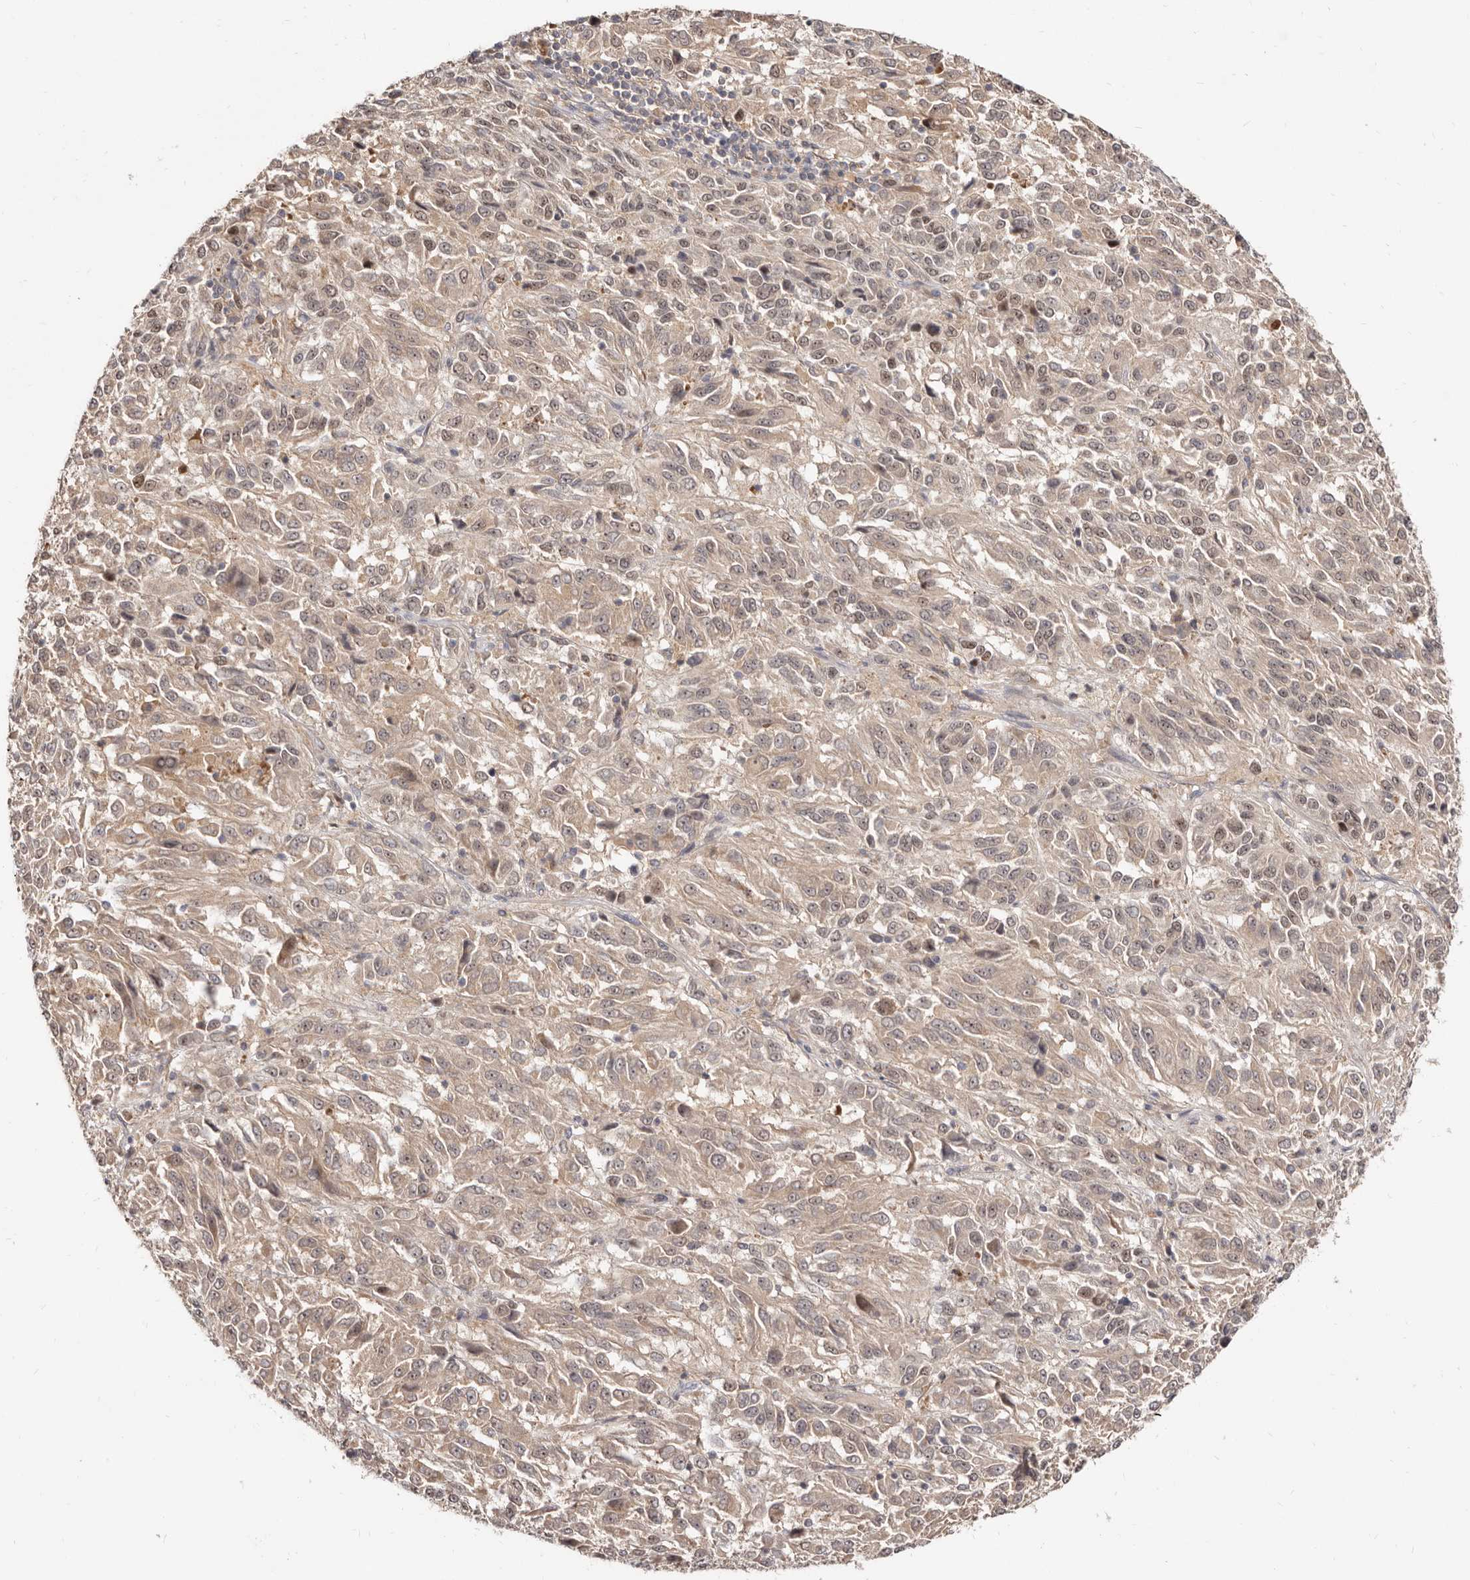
{"staining": {"intensity": "weak", "quantity": ">75%", "location": "cytoplasmic/membranous,nuclear"}, "tissue": "melanoma", "cell_type": "Tumor cells", "image_type": "cancer", "snomed": [{"axis": "morphology", "description": "Malignant melanoma, Metastatic site"}, {"axis": "topography", "description": "Lung"}], "caption": "Weak cytoplasmic/membranous and nuclear protein staining is identified in approximately >75% of tumor cells in melanoma. (DAB (3,3'-diaminobenzidine) = brown stain, brightfield microscopy at high magnification).", "gene": "TC2N", "patient": {"sex": "male", "age": 64}}